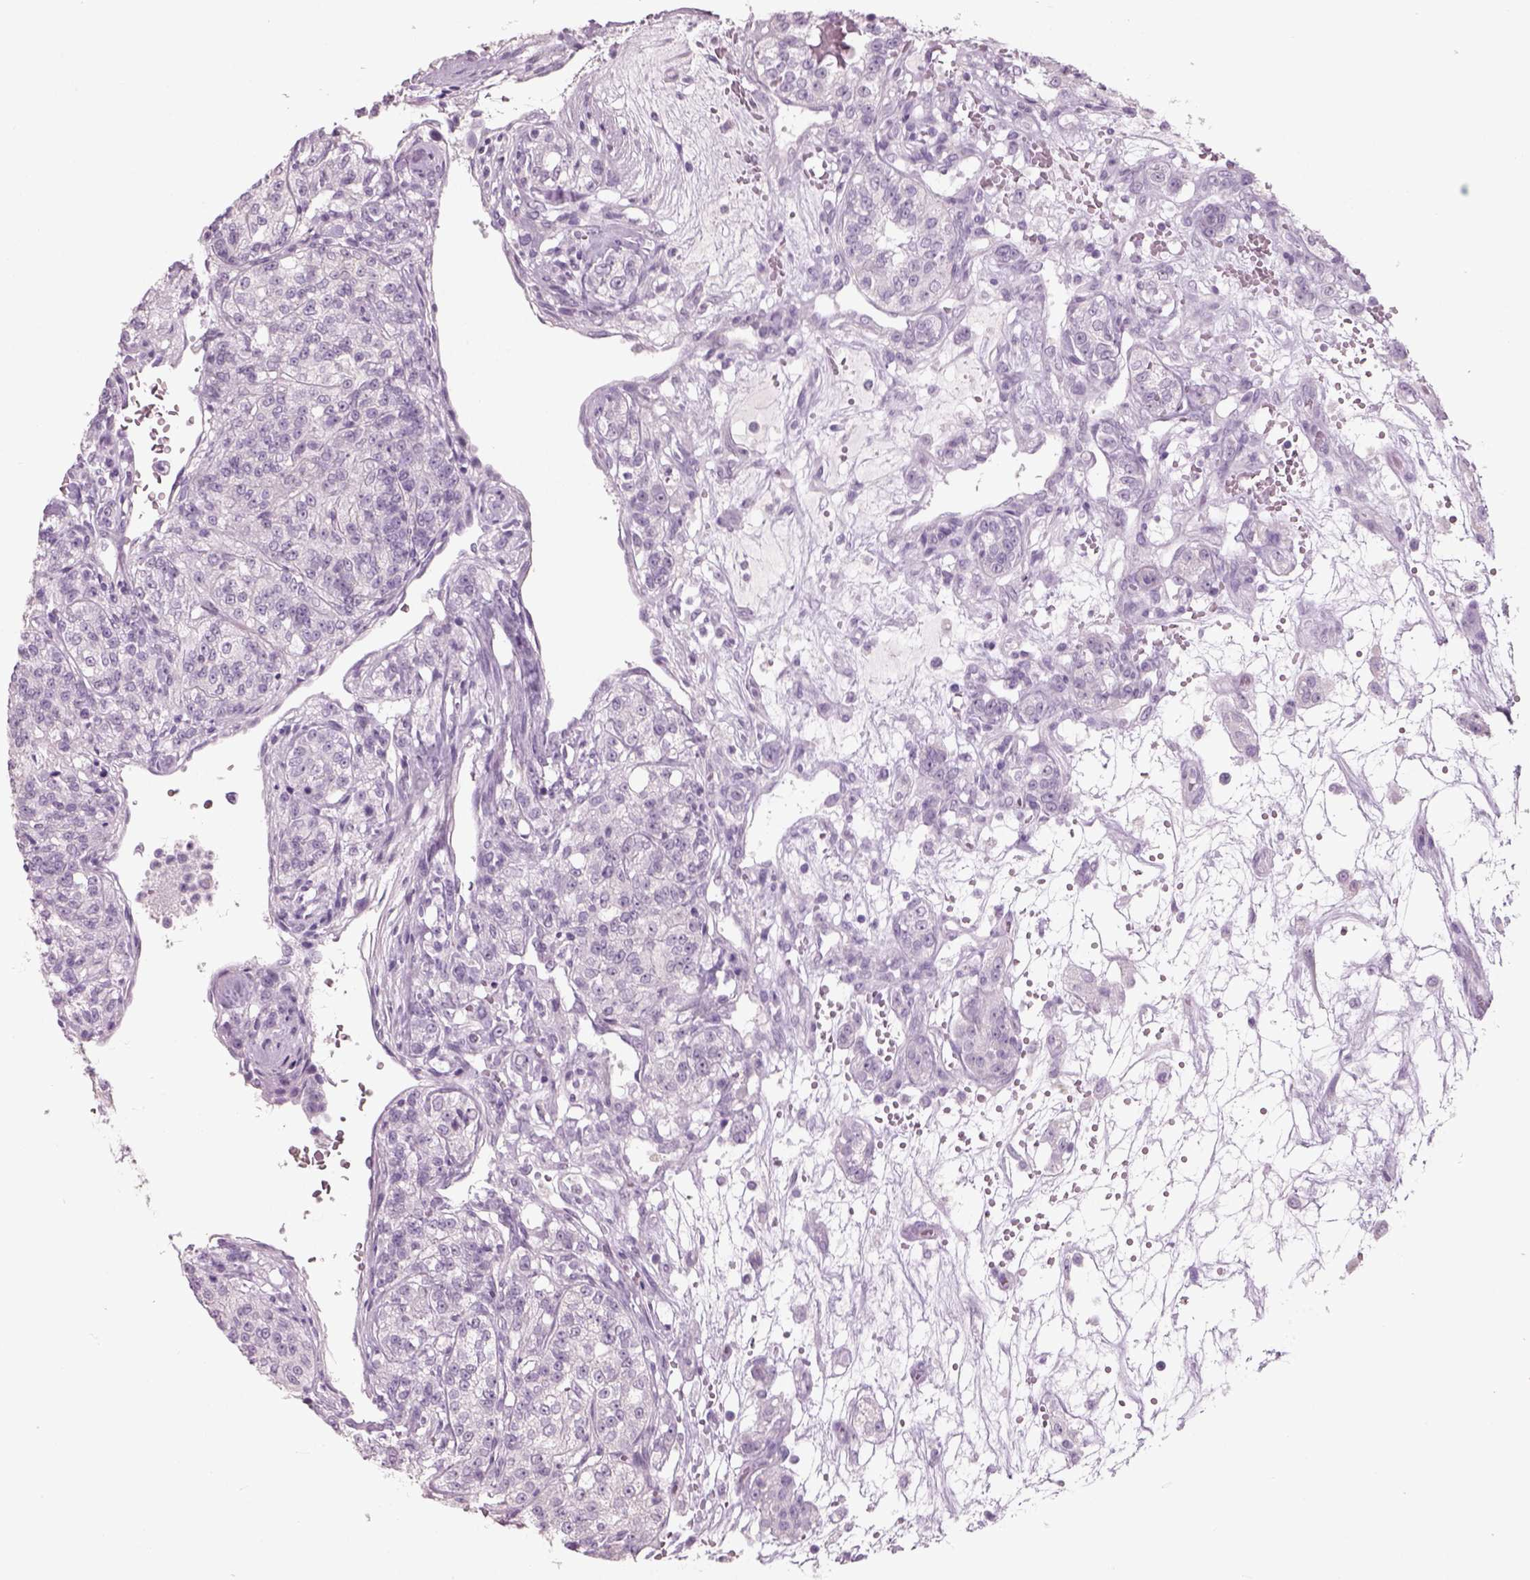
{"staining": {"intensity": "negative", "quantity": "none", "location": "none"}, "tissue": "renal cancer", "cell_type": "Tumor cells", "image_type": "cancer", "snomed": [{"axis": "morphology", "description": "Adenocarcinoma, NOS"}, {"axis": "topography", "description": "Kidney"}], "caption": "Tumor cells show no significant protein expression in renal cancer (adenocarcinoma).", "gene": "SLC6A2", "patient": {"sex": "female", "age": 63}}